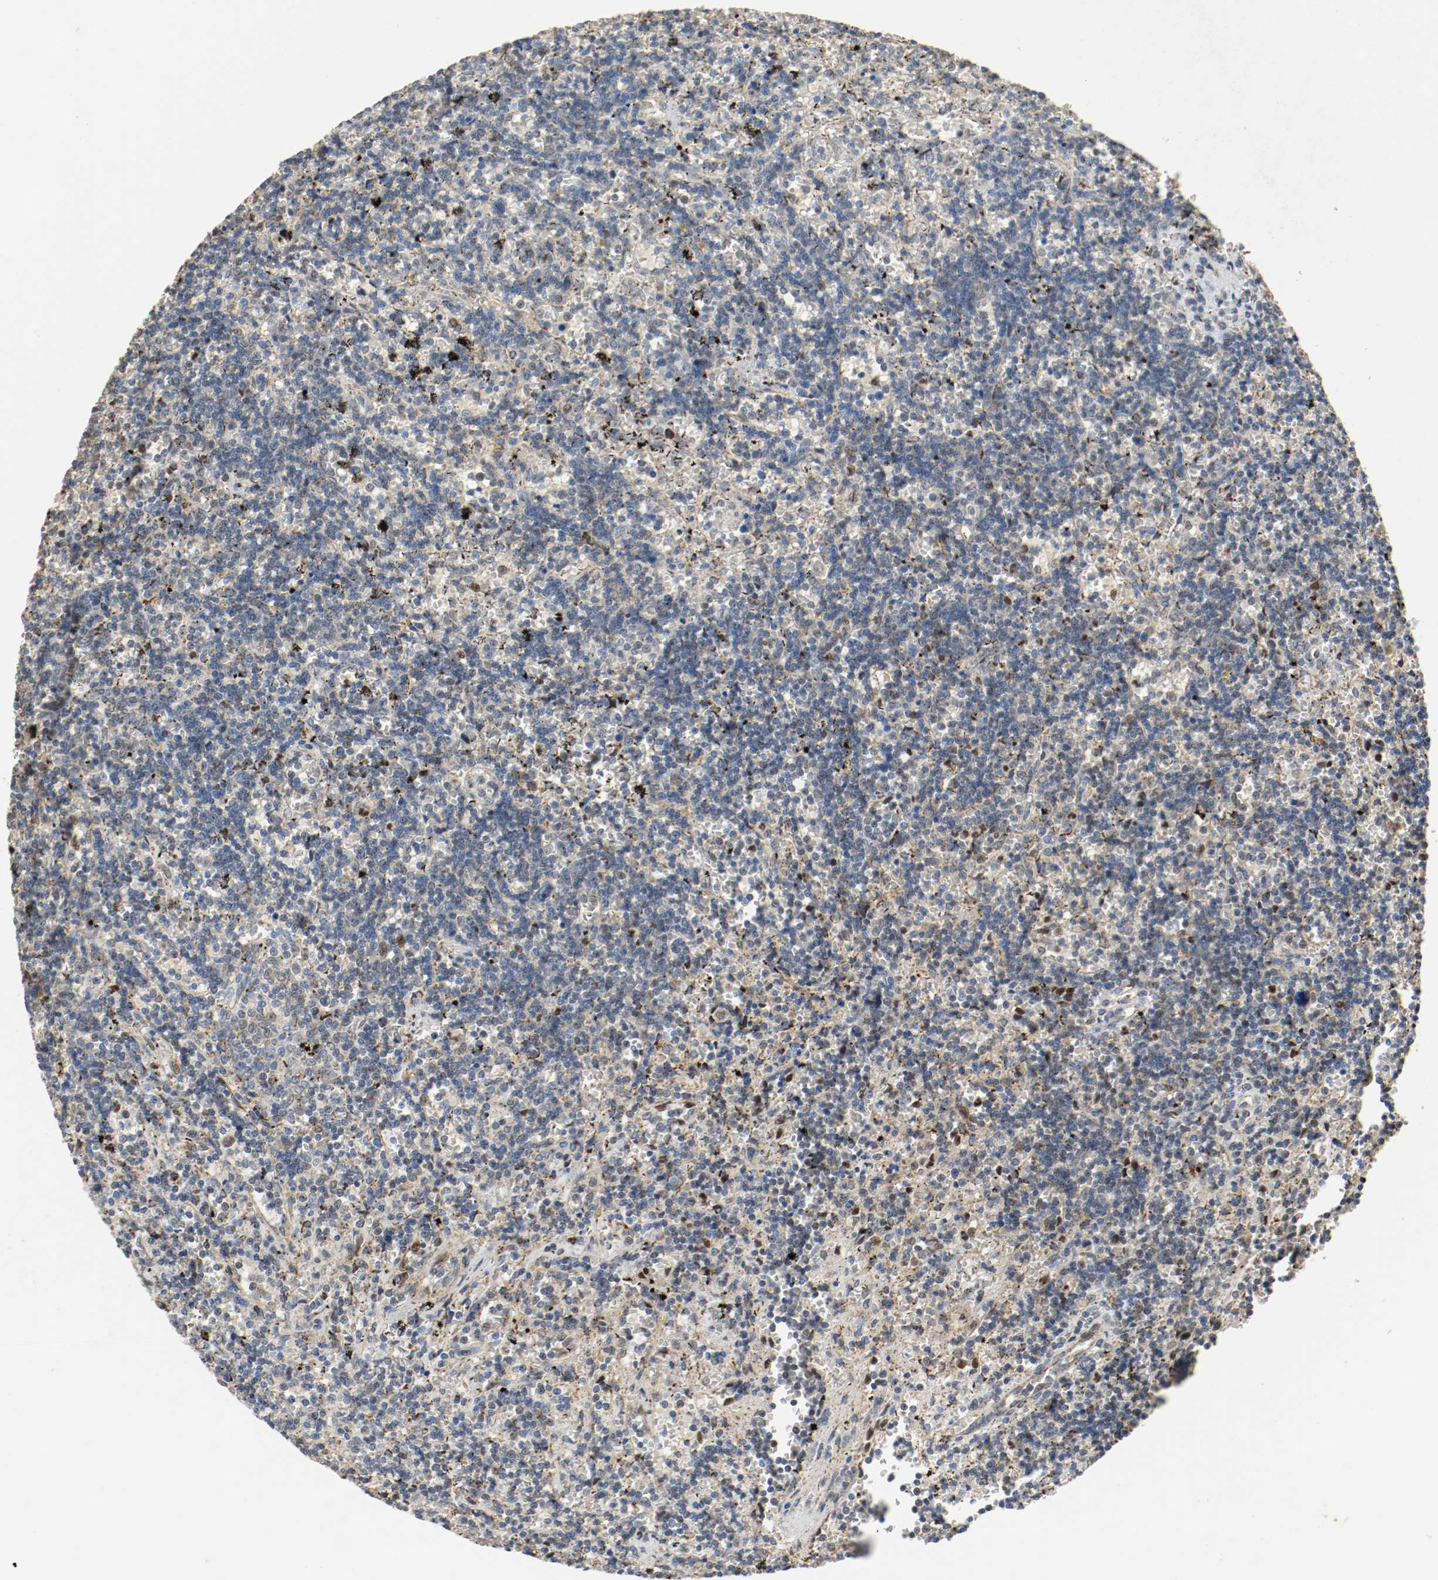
{"staining": {"intensity": "weak", "quantity": "25%-75%", "location": "cytoplasmic/membranous,nuclear"}, "tissue": "lymphoma", "cell_type": "Tumor cells", "image_type": "cancer", "snomed": [{"axis": "morphology", "description": "Malignant lymphoma, non-Hodgkin's type, Low grade"}, {"axis": "topography", "description": "Spleen"}], "caption": "A brown stain highlights weak cytoplasmic/membranous and nuclear positivity of a protein in lymphoma tumor cells.", "gene": "ALDH4A1", "patient": {"sex": "male", "age": 60}}